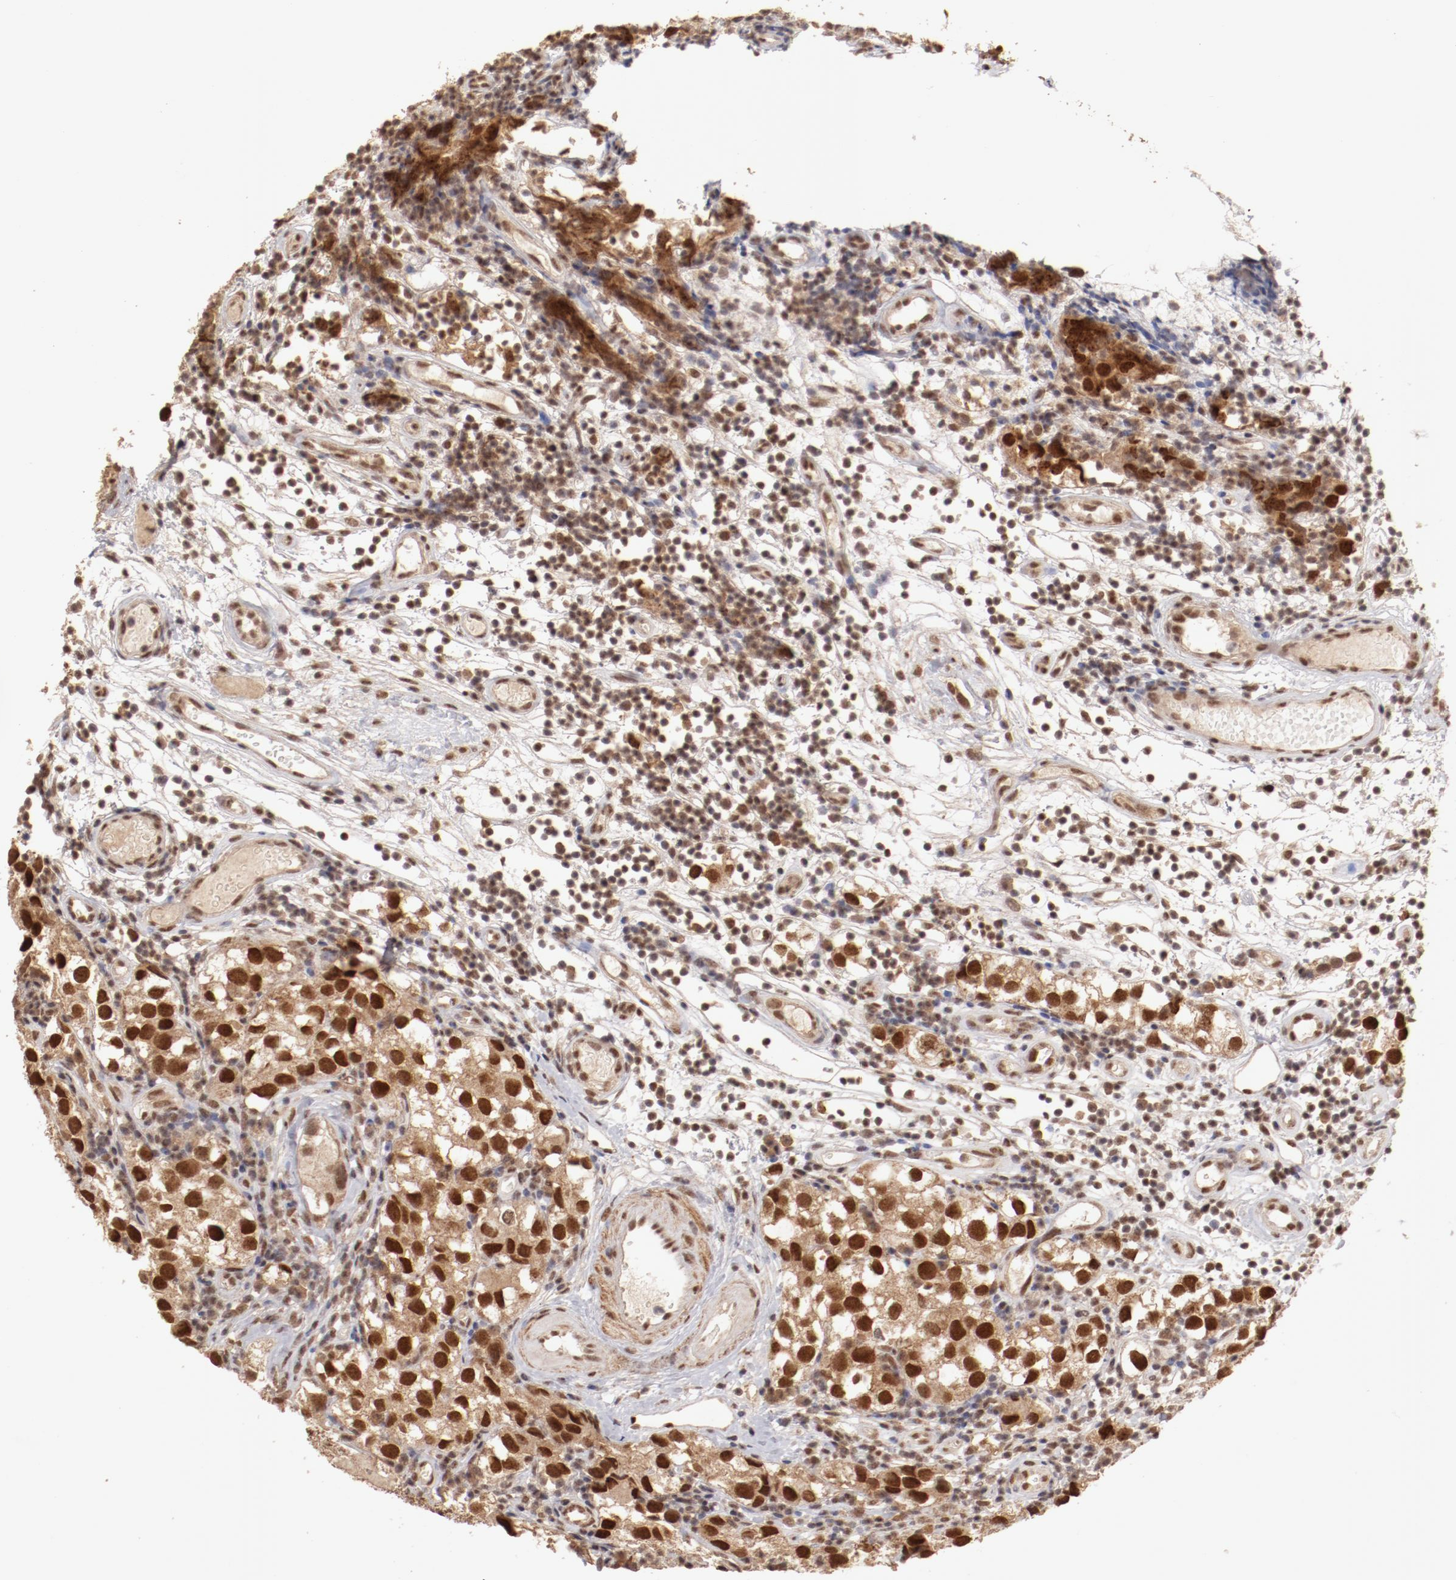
{"staining": {"intensity": "strong", "quantity": ">75%", "location": "cytoplasmic/membranous,nuclear"}, "tissue": "testis cancer", "cell_type": "Tumor cells", "image_type": "cancer", "snomed": [{"axis": "morphology", "description": "Seminoma, NOS"}, {"axis": "topography", "description": "Testis"}], "caption": "A photomicrograph showing strong cytoplasmic/membranous and nuclear positivity in approximately >75% of tumor cells in seminoma (testis), as visualized by brown immunohistochemical staining.", "gene": "CLOCK", "patient": {"sex": "male", "age": 39}}